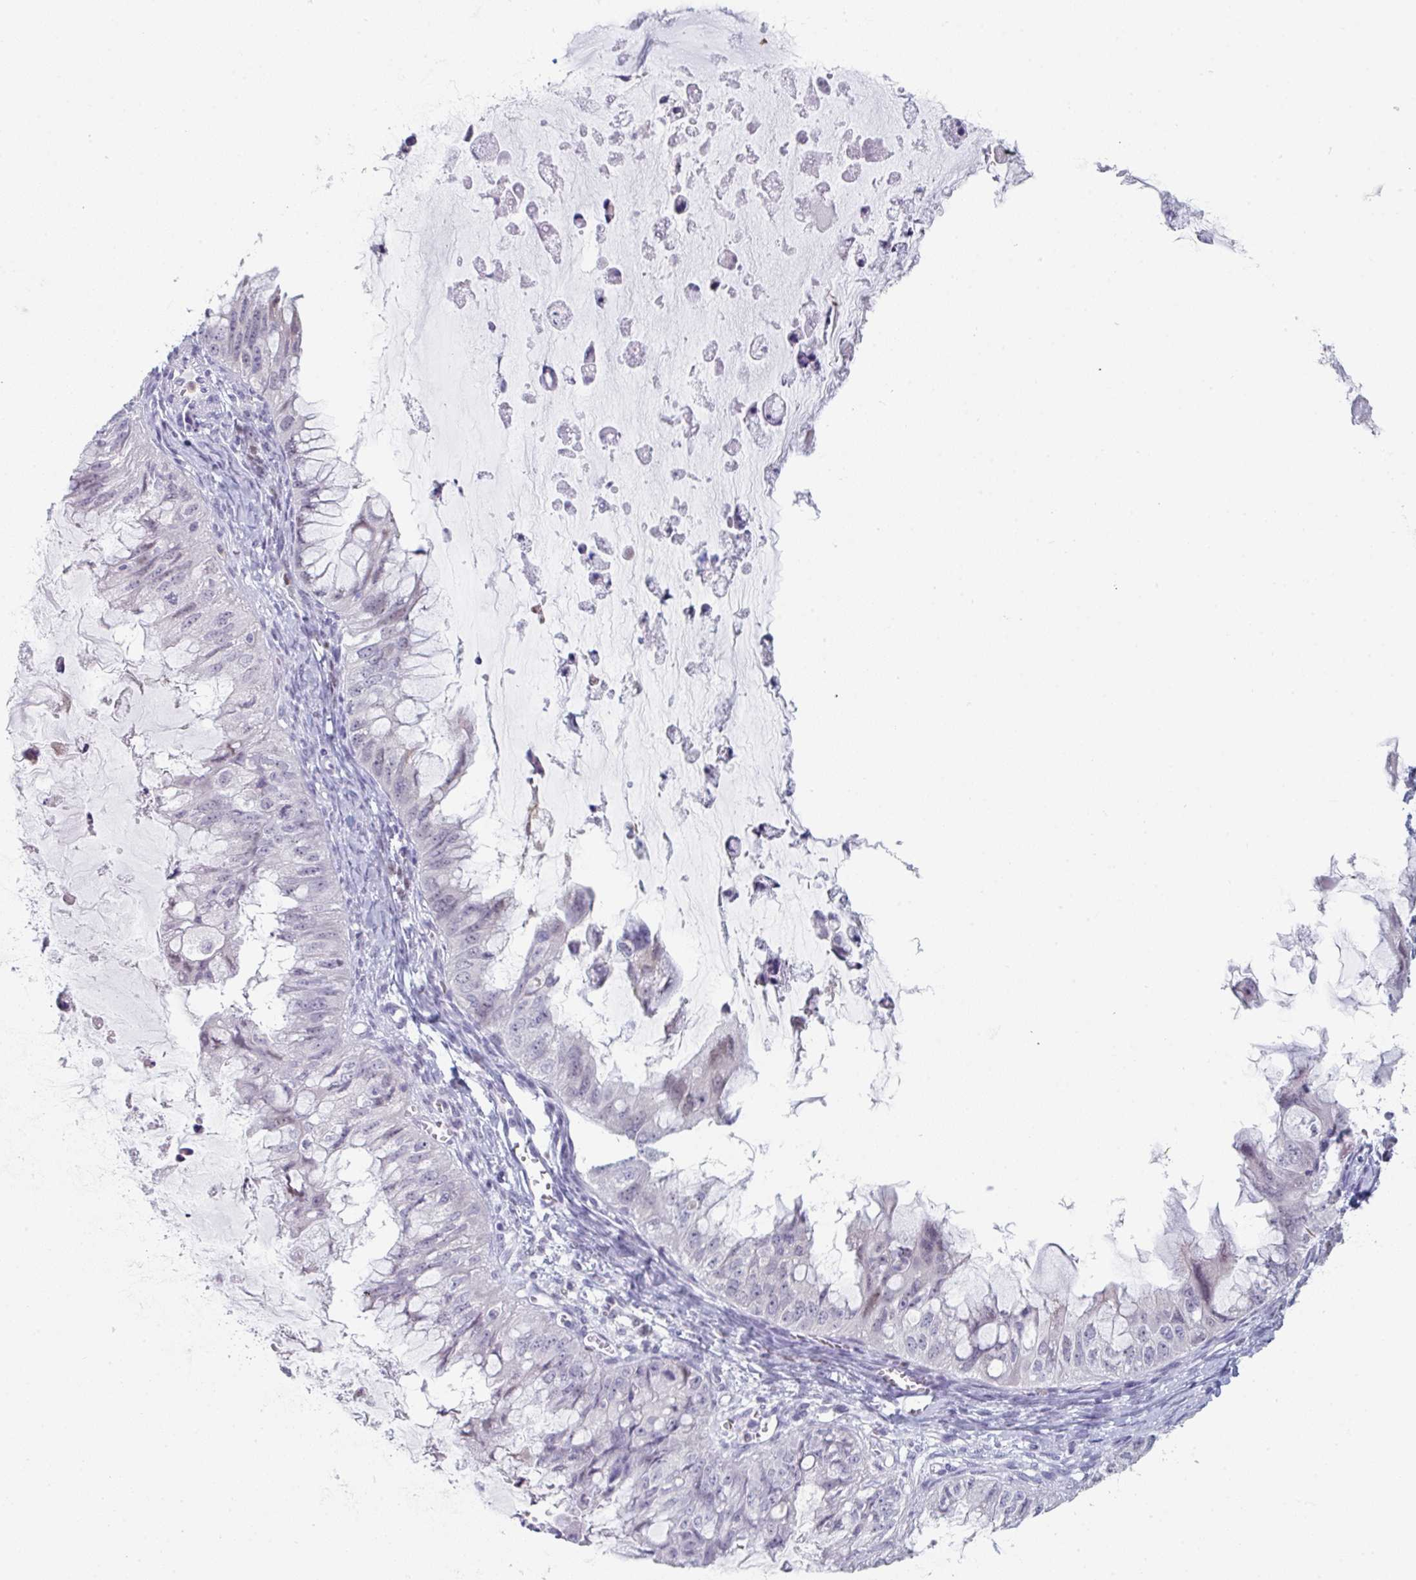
{"staining": {"intensity": "negative", "quantity": "none", "location": "none"}, "tissue": "ovarian cancer", "cell_type": "Tumor cells", "image_type": "cancer", "snomed": [{"axis": "morphology", "description": "Cystadenocarcinoma, mucinous, NOS"}, {"axis": "topography", "description": "Ovary"}], "caption": "Tumor cells show no significant expression in mucinous cystadenocarcinoma (ovarian).", "gene": "RUBCN", "patient": {"sex": "female", "age": 72}}